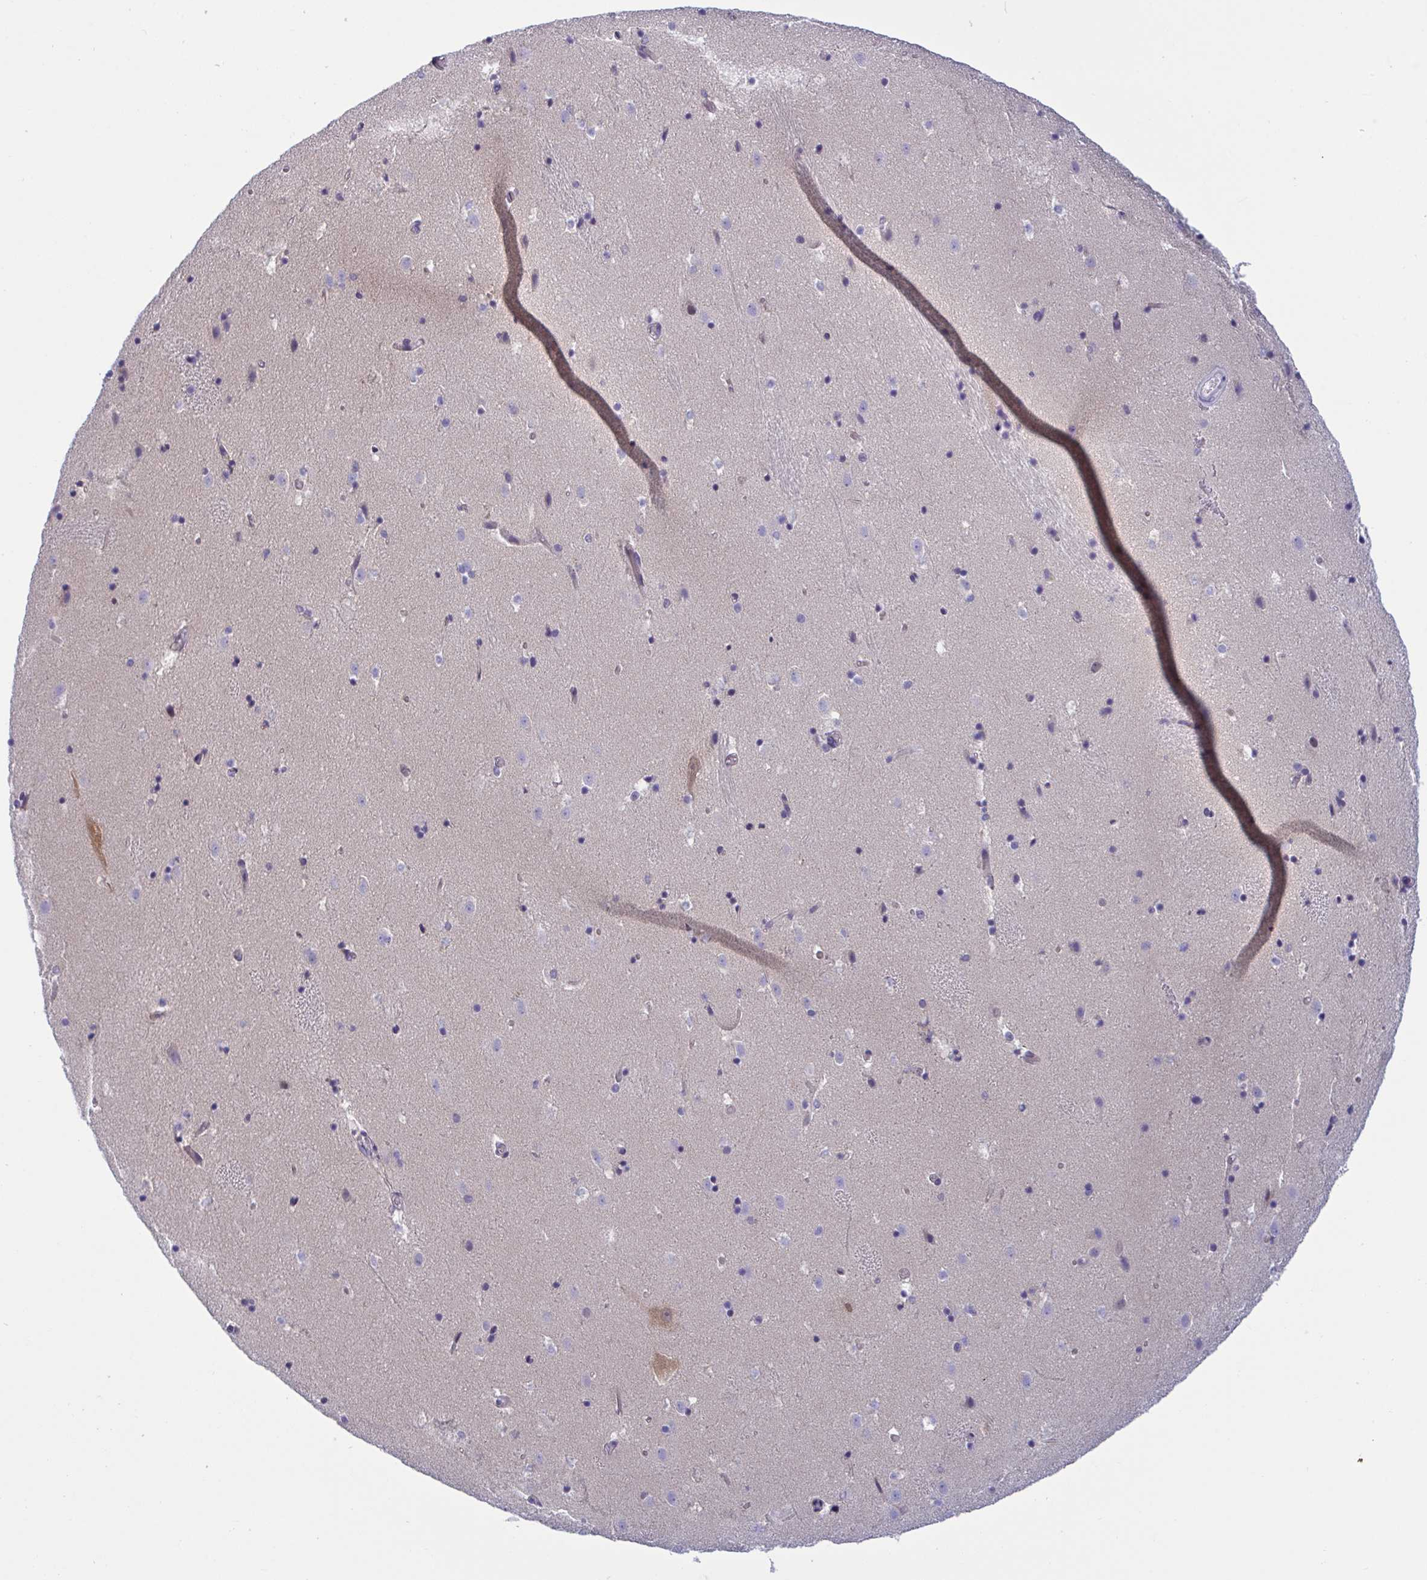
{"staining": {"intensity": "negative", "quantity": "none", "location": "none"}, "tissue": "caudate", "cell_type": "Glial cells", "image_type": "normal", "snomed": [{"axis": "morphology", "description": "Normal tissue, NOS"}, {"axis": "topography", "description": "Lateral ventricle wall"}], "caption": "This is a micrograph of immunohistochemistry (IHC) staining of benign caudate, which shows no positivity in glial cells.", "gene": "SNX11", "patient": {"sex": "male", "age": 37}}